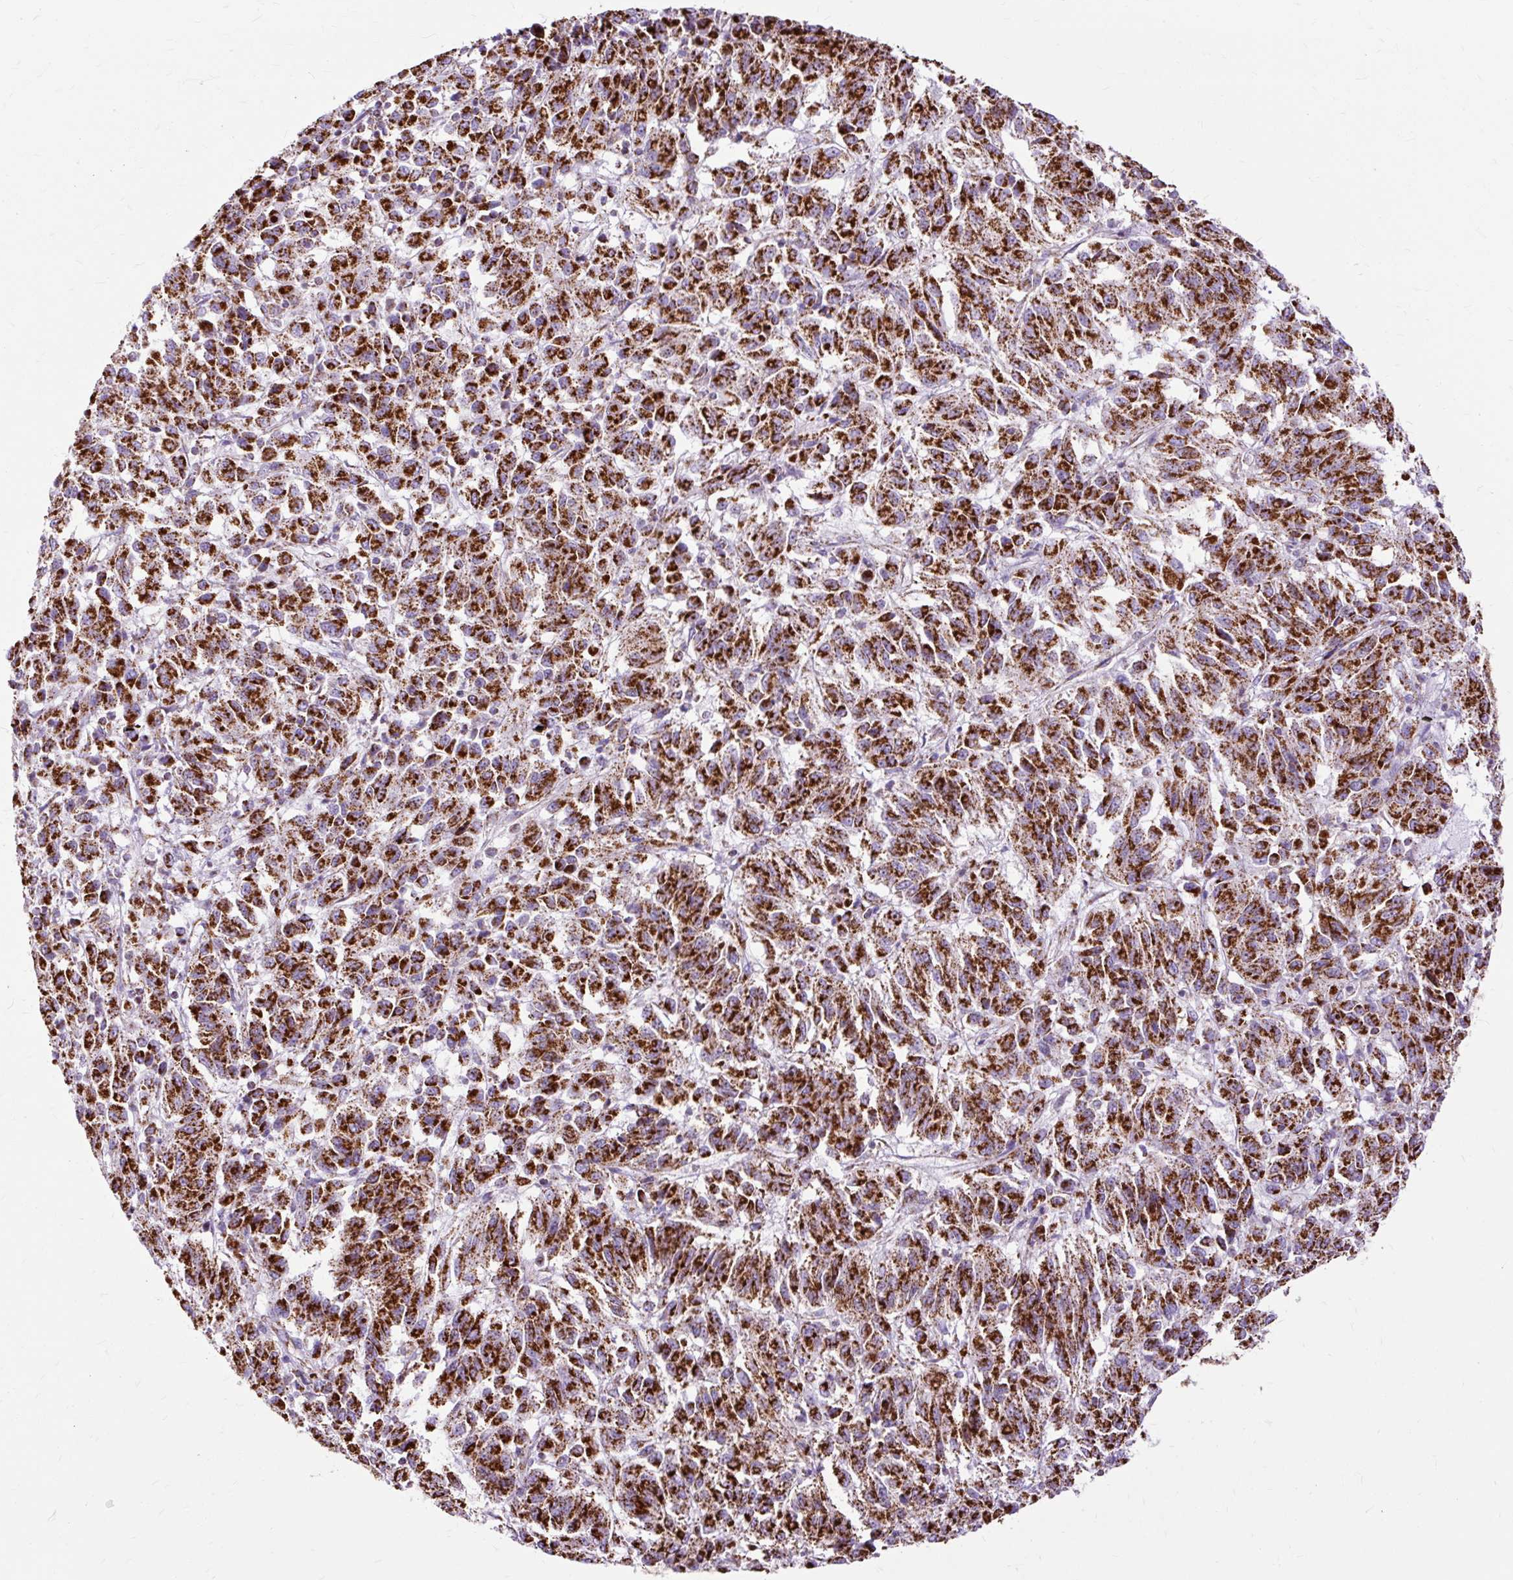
{"staining": {"intensity": "strong", "quantity": ">75%", "location": "cytoplasmic/membranous"}, "tissue": "melanoma", "cell_type": "Tumor cells", "image_type": "cancer", "snomed": [{"axis": "morphology", "description": "Malignant melanoma, Metastatic site"}, {"axis": "topography", "description": "Lung"}], "caption": "A histopathology image showing strong cytoplasmic/membranous expression in approximately >75% of tumor cells in melanoma, as visualized by brown immunohistochemical staining.", "gene": "DLAT", "patient": {"sex": "male", "age": 64}}